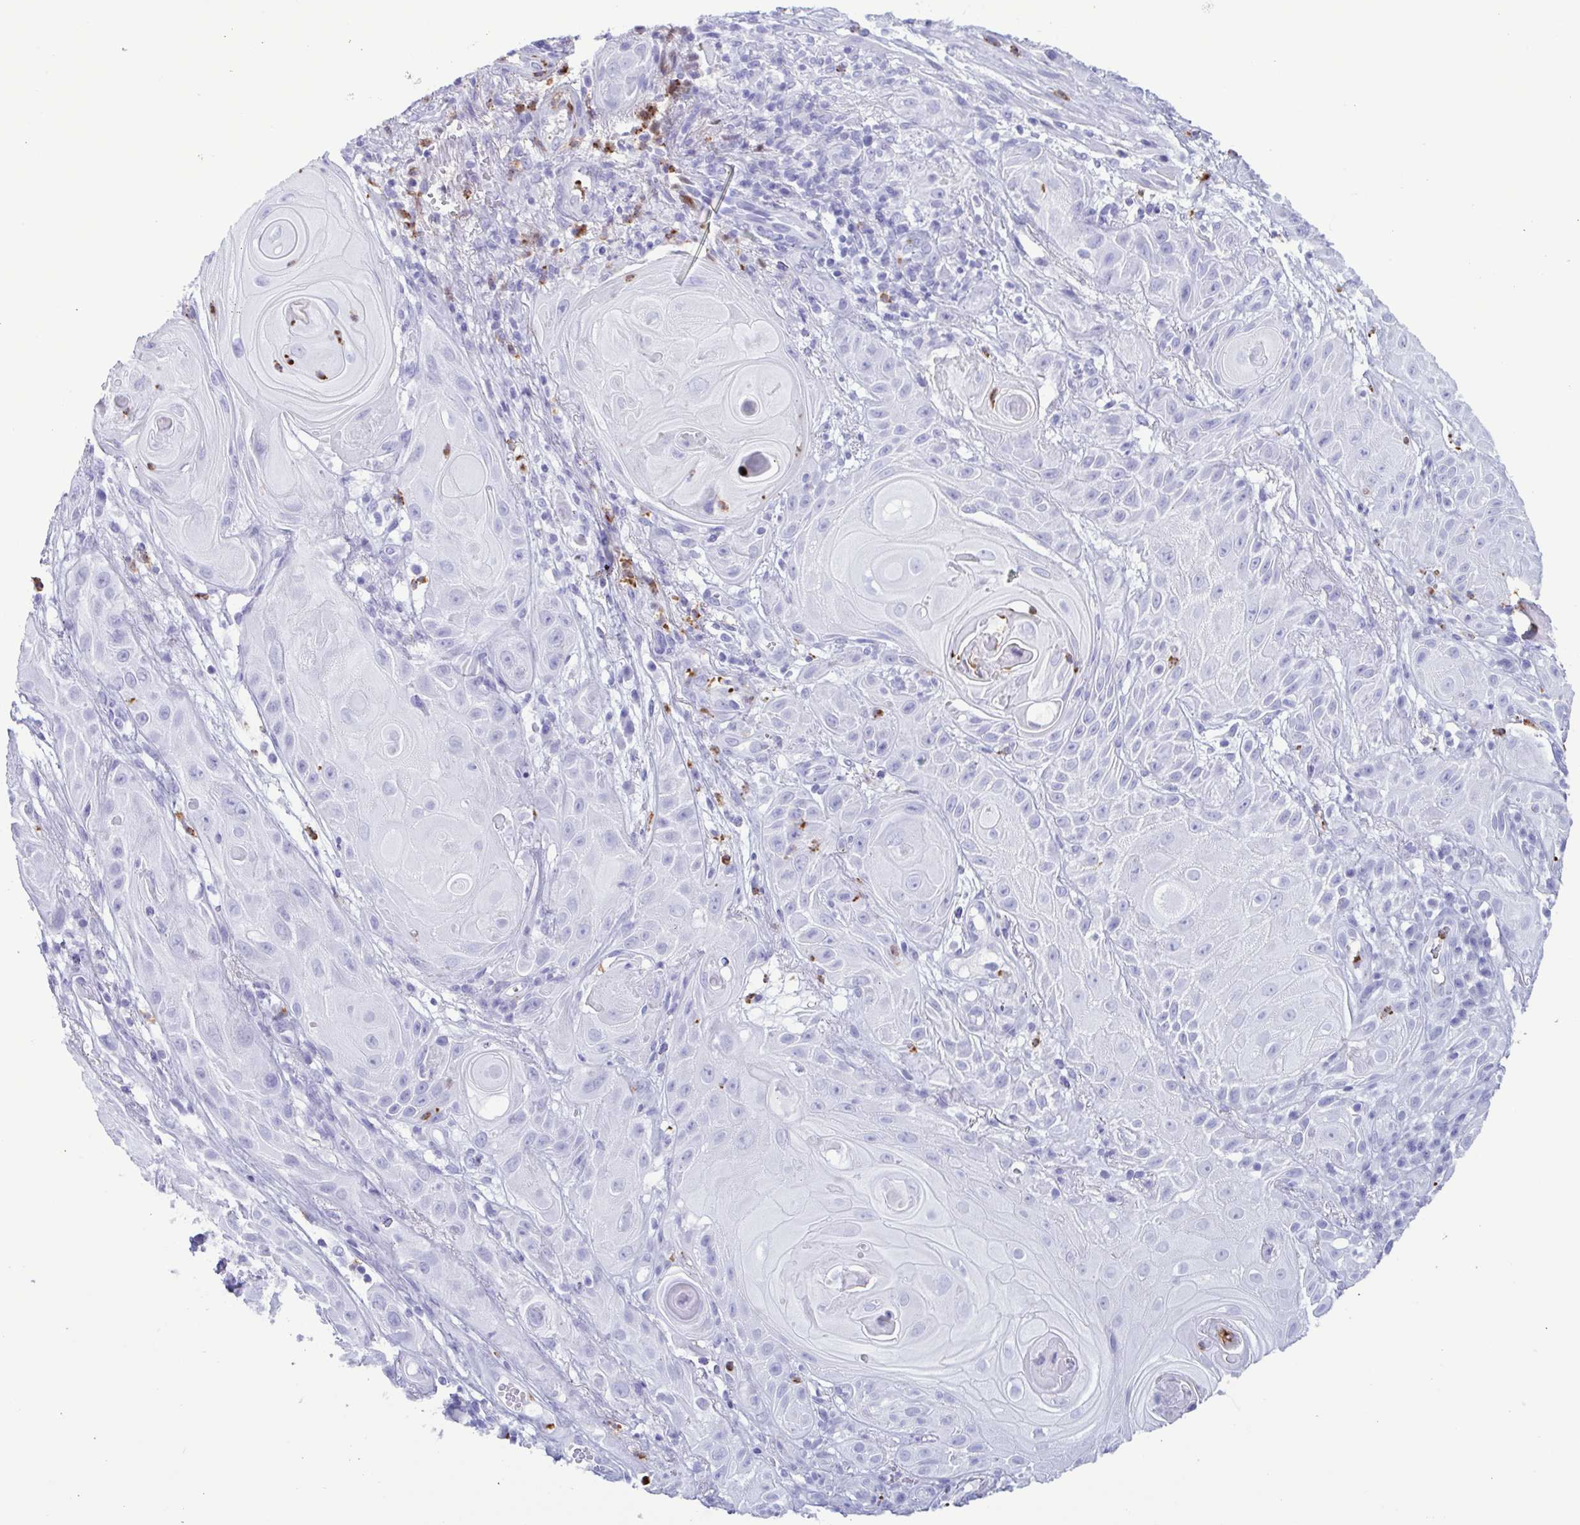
{"staining": {"intensity": "negative", "quantity": "none", "location": "none"}, "tissue": "skin cancer", "cell_type": "Tumor cells", "image_type": "cancer", "snomed": [{"axis": "morphology", "description": "Squamous cell carcinoma, NOS"}, {"axis": "topography", "description": "Skin"}], "caption": "Immunohistochemistry micrograph of neoplastic tissue: skin cancer stained with DAB reveals no significant protein expression in tumor cells.", "gene": "LTF", "patient": {"sex": "male", "age": 62}}